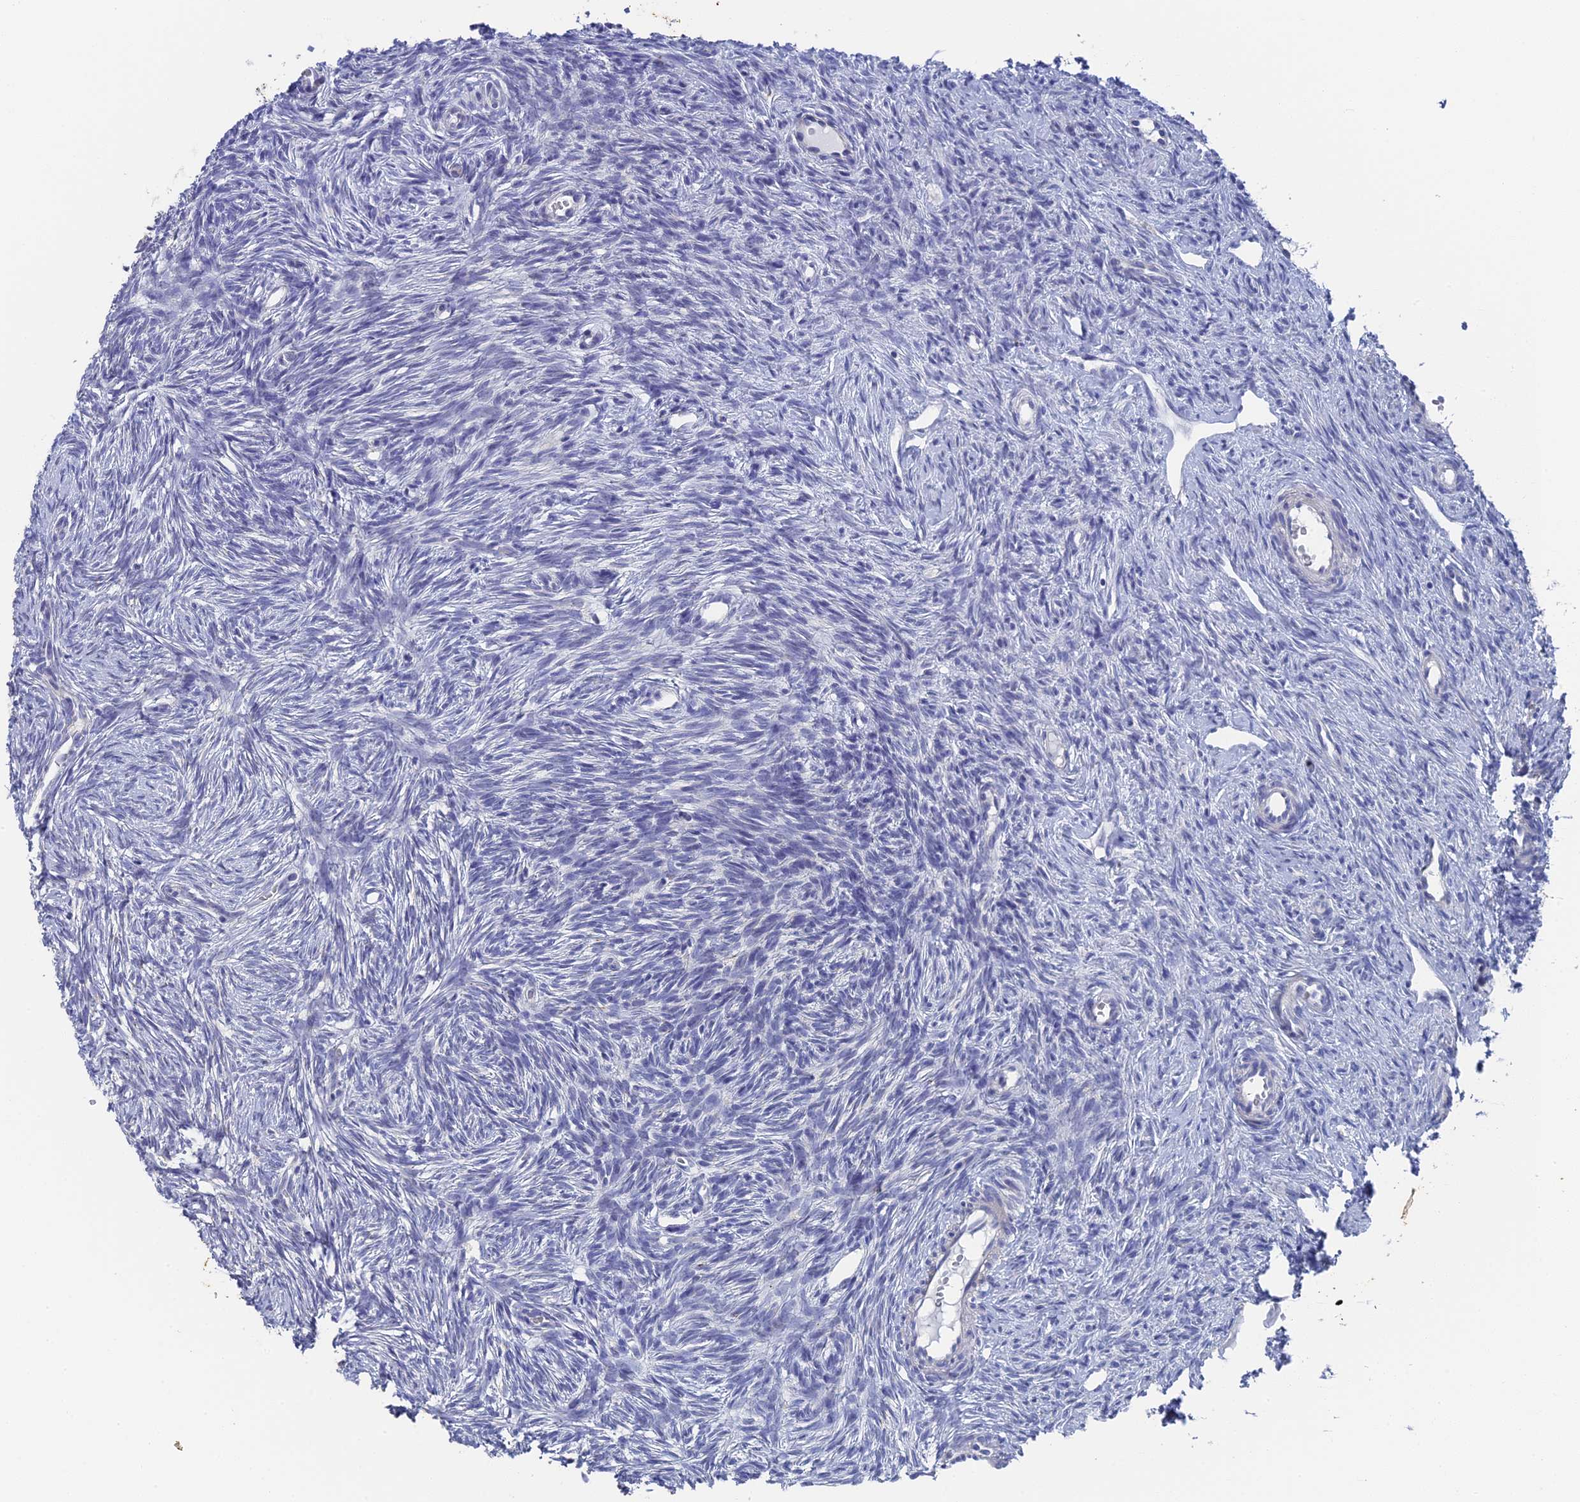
{"staining": {"intensity": "negative", "quantity": "none", "location": "none"}, "tissue": "ovary", "cell_type": "Follicle cells", "image_type": "normal", "snomed": [{"axis": "morphology", "description": "Normal tissue, NOS"}, {"axis": "topography", "description": "Ovary"}], "caption": "High power microscopy histopathology image of an IHC histopathology image of benign ovary, revealing no significant positivity in follicle cells.", "gene": "SRFBP1", "patient": {"sex": "female", "age": 51}}